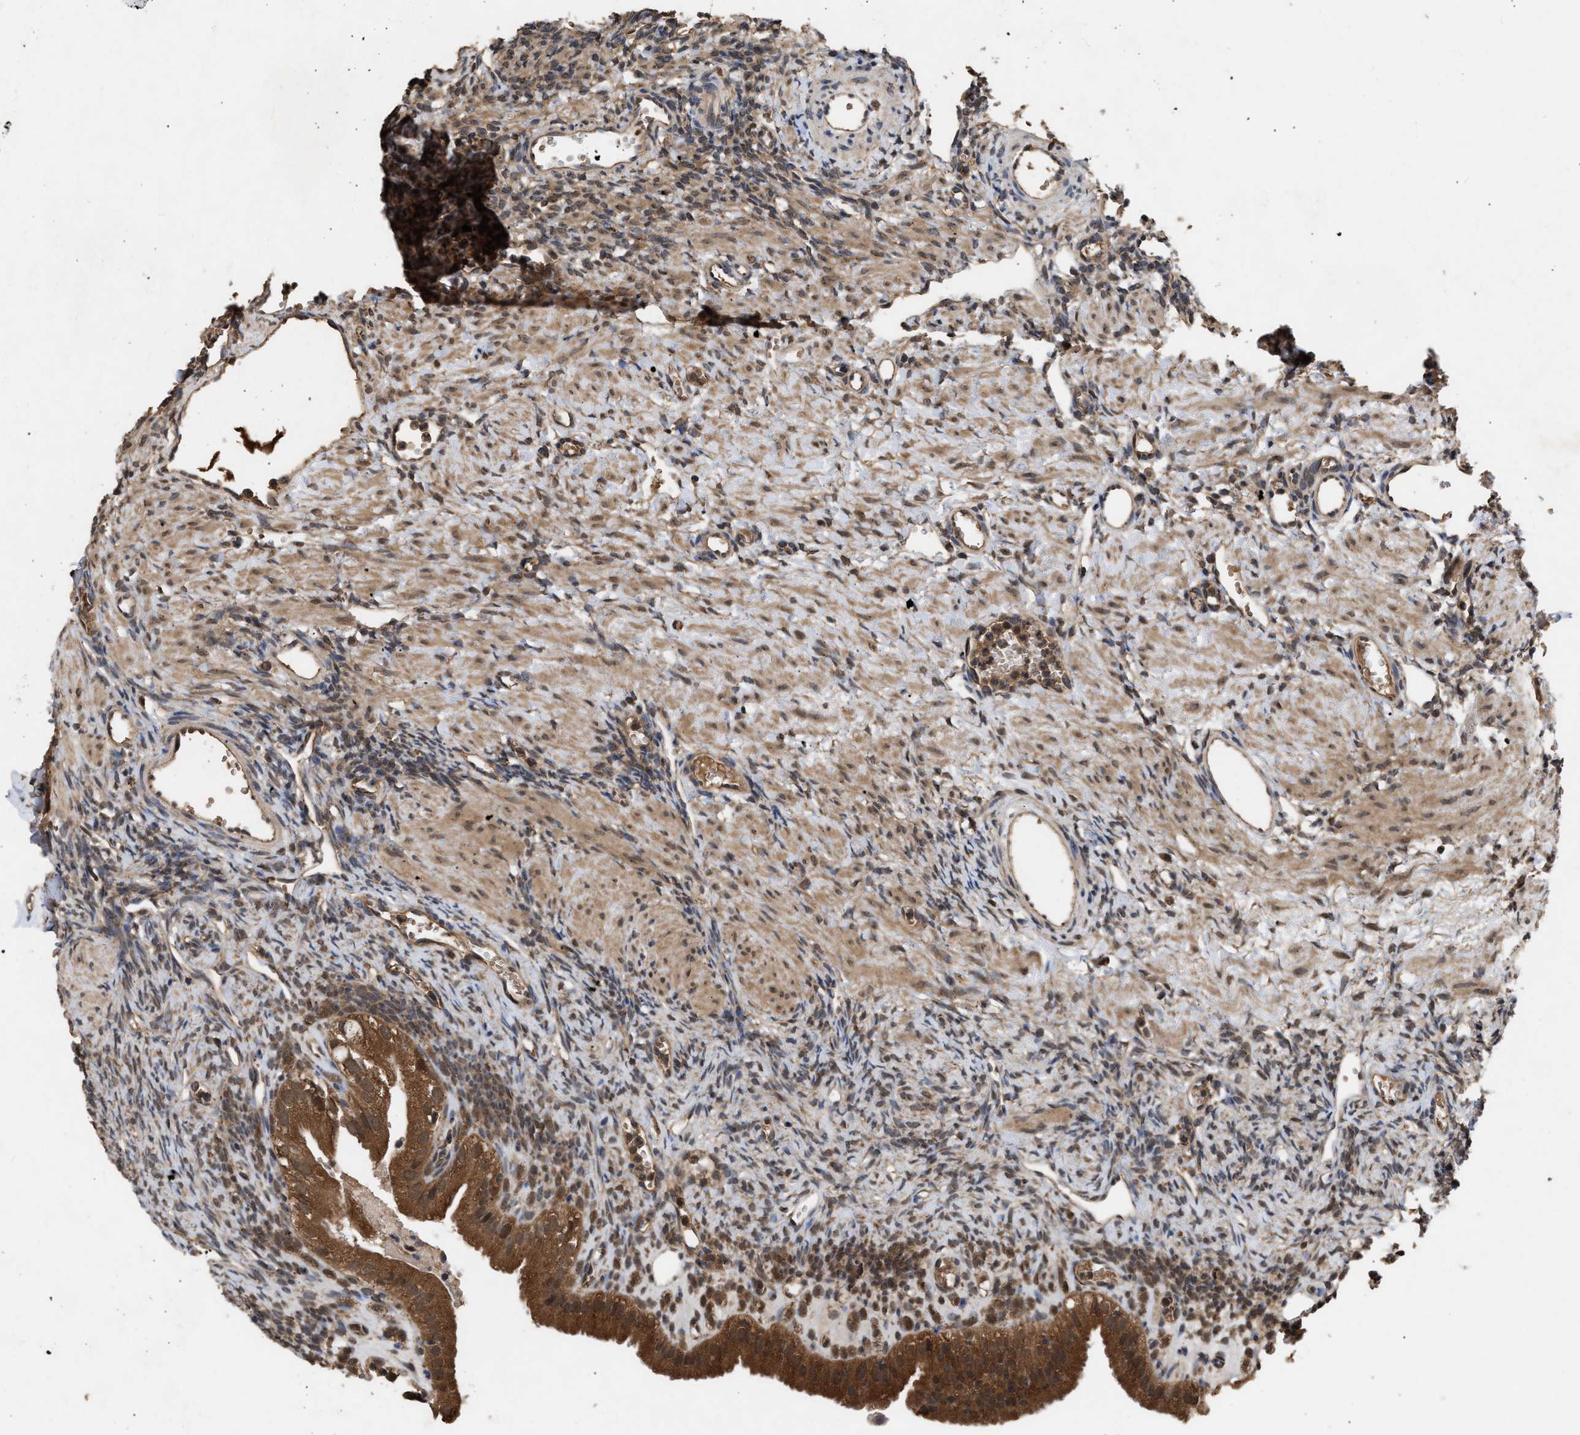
{"staining": {"intensity": "strong", "quantity": ">75%", "location": "cytoplasmic/membranous,nuclear"}, "tissue": "ovary", "cell_type": "Follicle cells", "image_type": "normal", "snomed": [{"axis": "morphology", "description": "Normal tissue, NOS"}, {"axis": "topography", "description": "Ovary"}], "caption": "IHC histopathology image of unremarkable human ovary stained for a protein (brown), which reveals high levels of strong cytoplasmic/membranous,nuclear expression in approximately >75% of follicle cells.", "gene": "FITM1", "patient": {"sex": "female", "age": 33}}